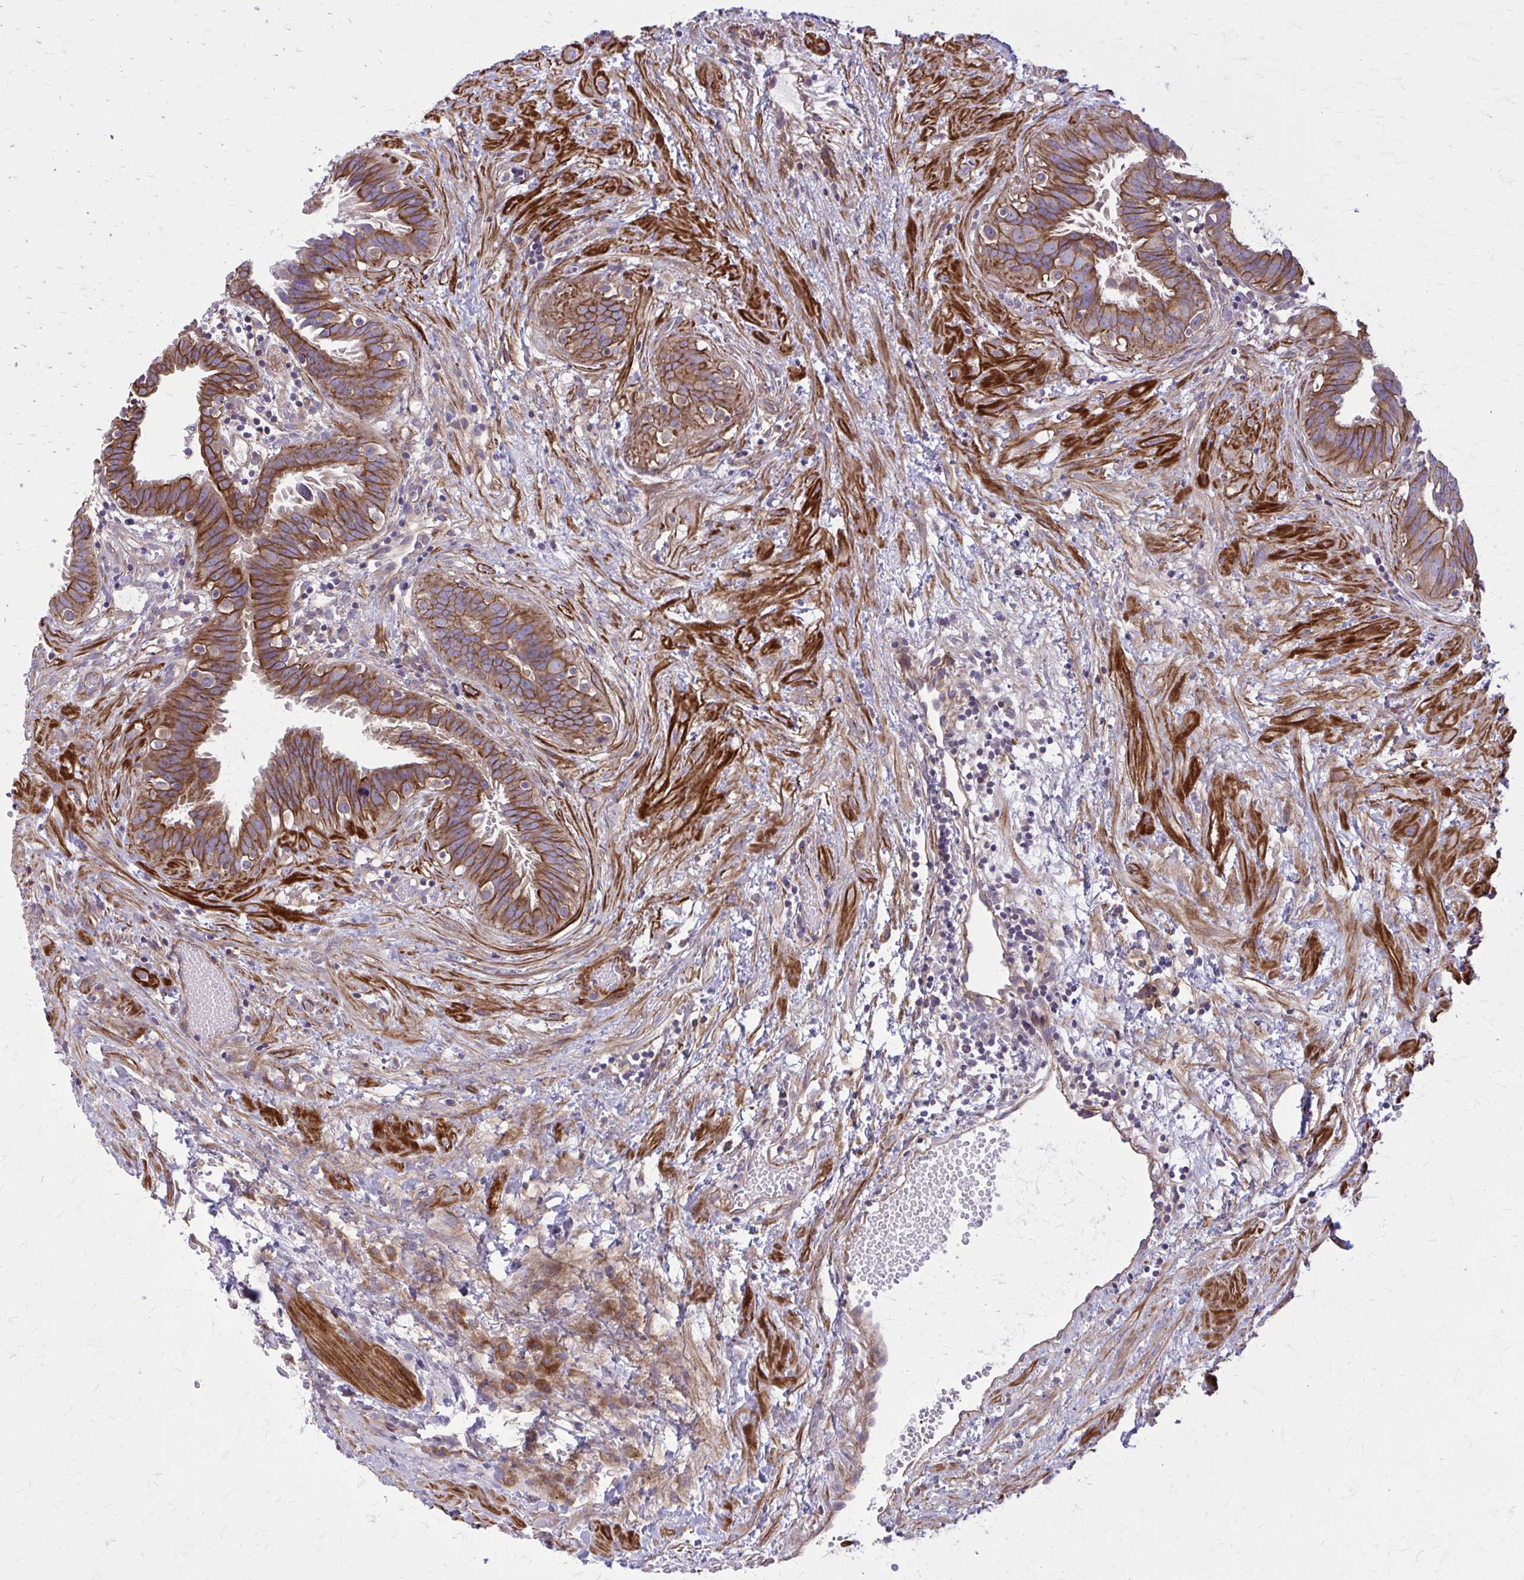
{"staining": {"intensity": "moderate", "quantity": "25%-75%", "location": "cytoplasmic/membranous"}, "tissue": "fallopian tube", "cell_type": "Glandular cells", "image_type": "normal", "snomed": [{"axis": "morphology", "description": "Normal tissue, NOS"}, {"axis": "topography", "description": "Fallopian tube"}], "caption": "IHC (DAB (3,3'-diaminobenzidine)) staining of unremarkable fallopian tube reveals moderate cytoplasmic/membranous protein staining in approximately 25%-75% of glandular cells. (DAB IHC with brightfield microscopy, high magnification).", "gene": "FAP", "patient": {"sex": "female", "age": 37}}